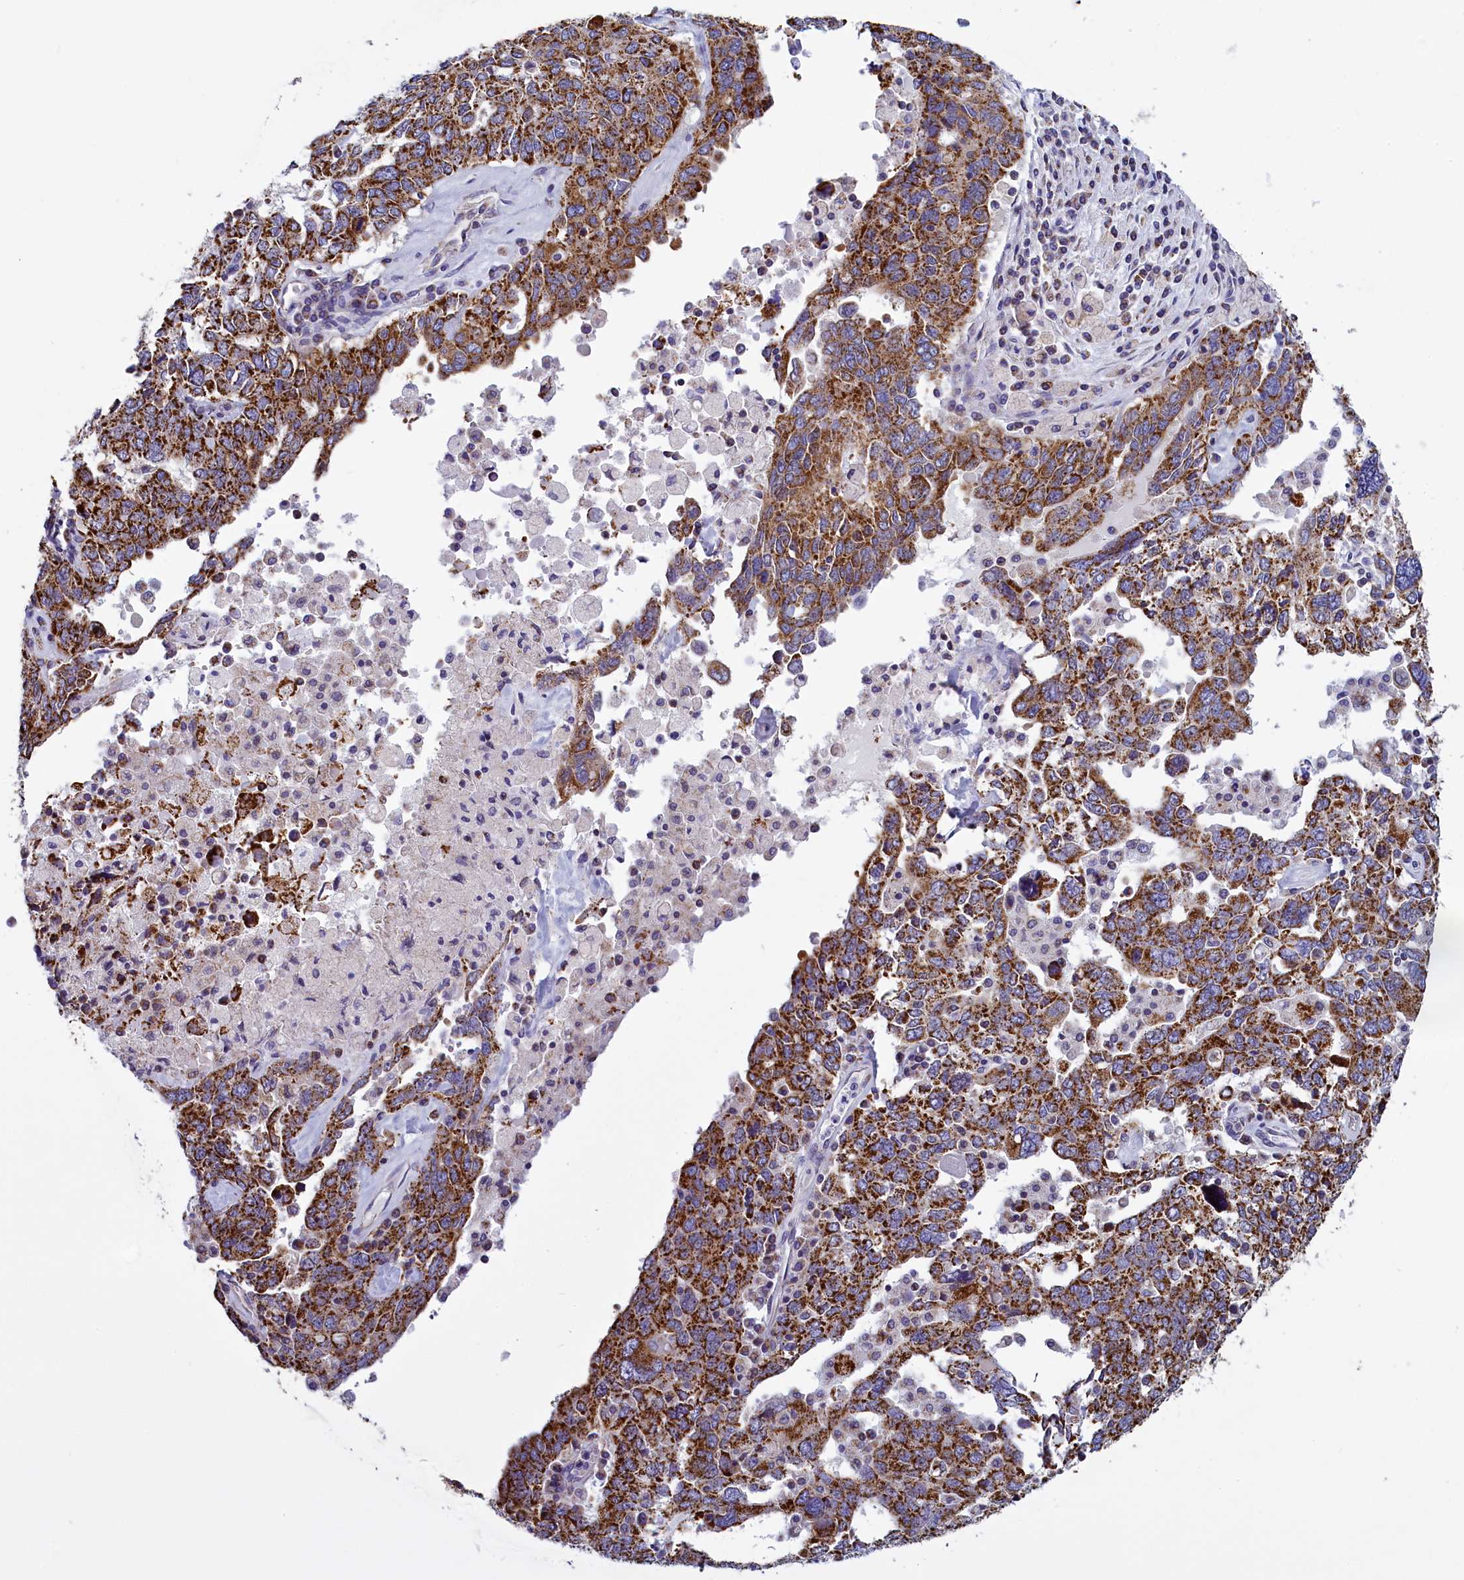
{"staining": {"intensity": "strong", "quantity": ">75%", "location": "cytoplasmic/membranous"}, "tissue": "ovarian cancer", "cell_type": "Tumor cells", "image_type": "cancer", "snomed": [{"axis": "morphology", "description": "Carcinoma, endometroid"}, {"axis": "topography", "description": "Ovary"}], "caption": "IHC staining of ovarian cancer (endometroid carcinoma), which demonstrates high levels of strong cytoplasmic/membranous staining in approximately >75% of tumor cells indicating strong cytoplasmic/membranous protein staining. The staining was performed using DAB (3,3'-diaminobenzidine) (brown) for protein detection and nuclei were counterstained in hematoxylin (blue).", "gene": "IFT122", "patient": {"sex": "female", "age": 62}}